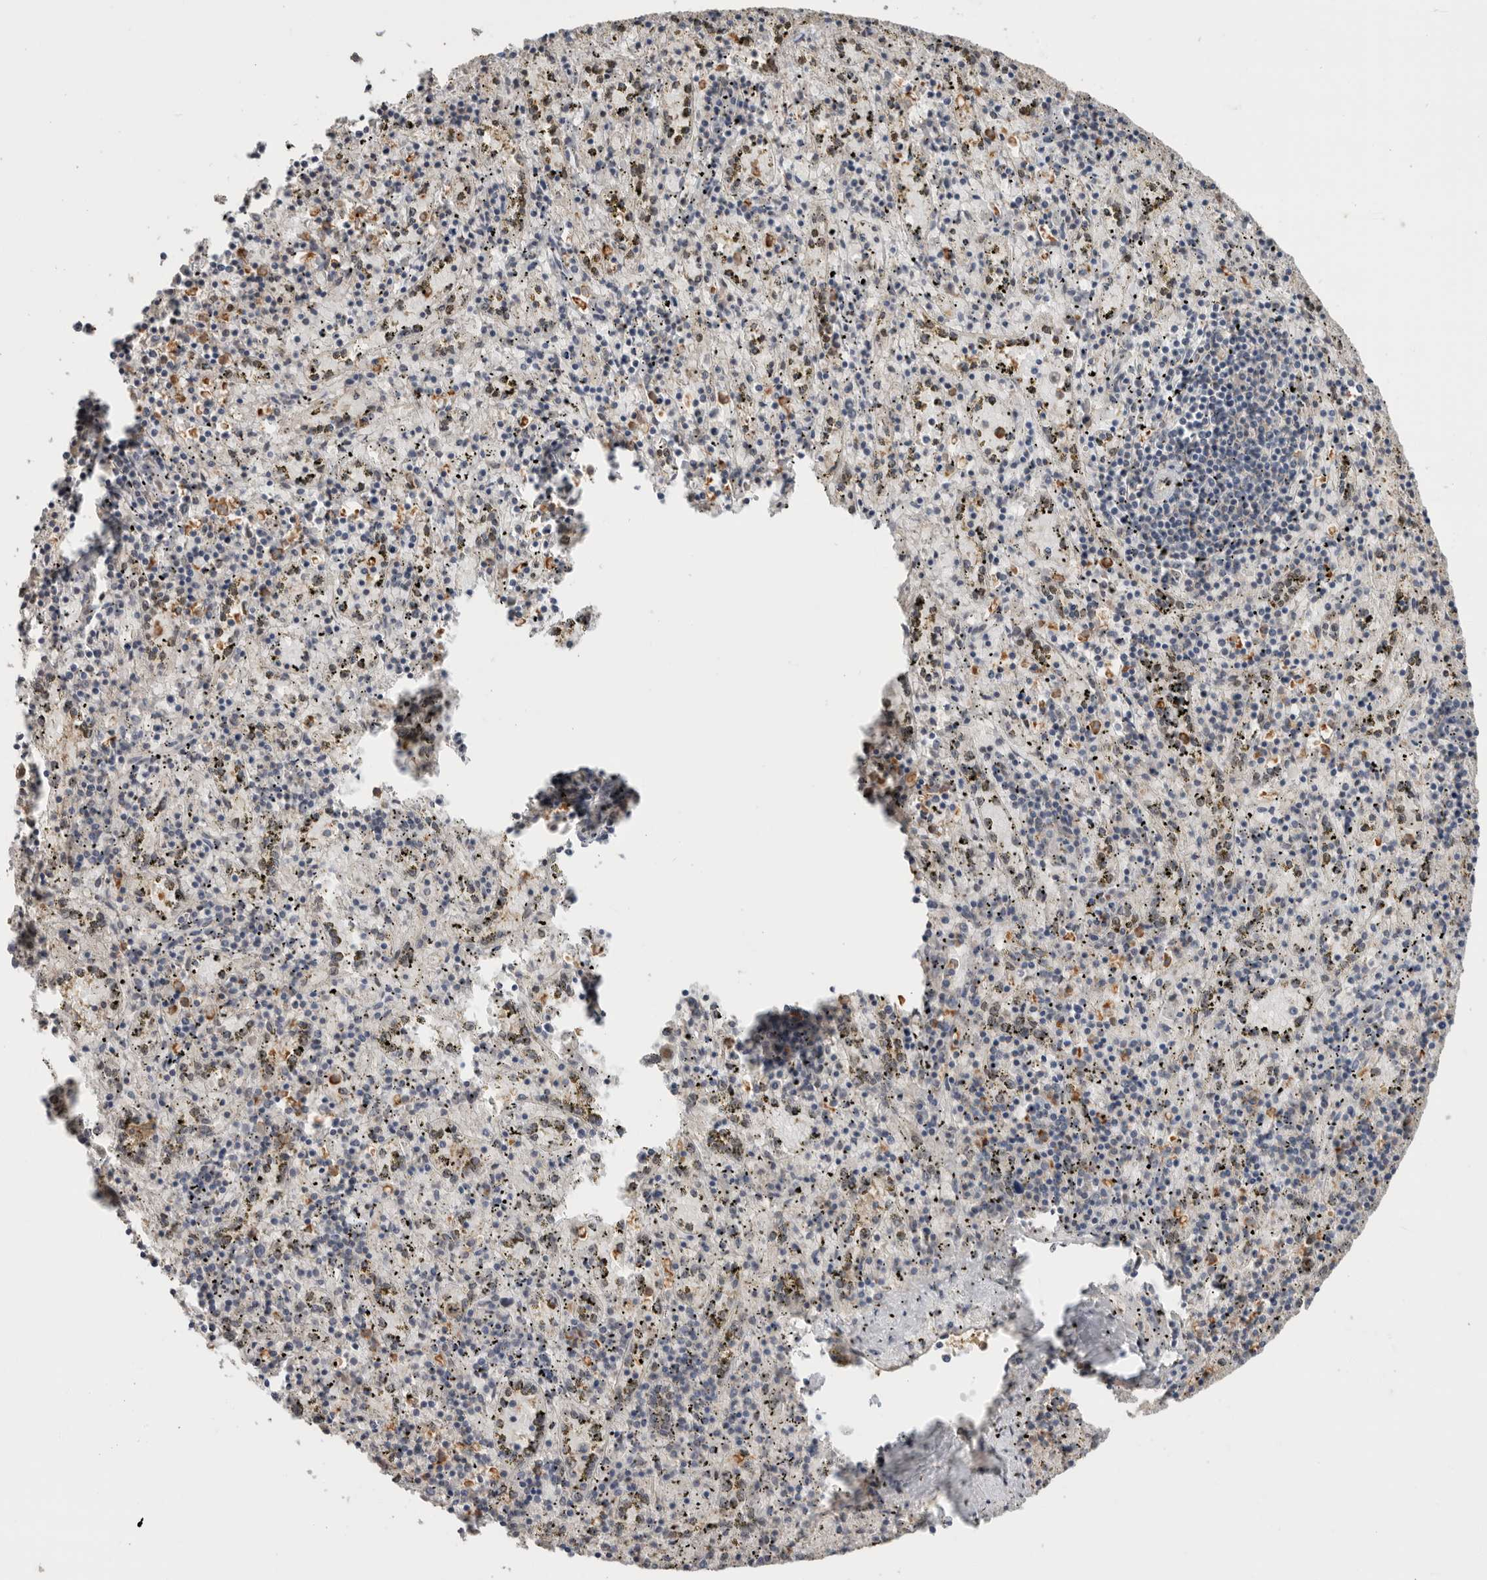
{"staining": {"intensity": "moderate", "quantity": "25%-75%", "location": "cytoplasmic/membranous"}, "tissue": "spleen", "cell_type": "Cells in red pulp", "image_type": "normal", "snomed": [{"axis": "morphology", "description": "Normal tissue, NOS"}, {"axis": "topography", "description": "Spleen"}], "caption": "Approximately 25%-75% of cells in red pulp in normal human spleen show moderate cytoplasmic/membranous protein expression as visualized by brown immunohistochemical staining.", "gene": "KLK5", "patient": {"sex": "male", "age": 11}}